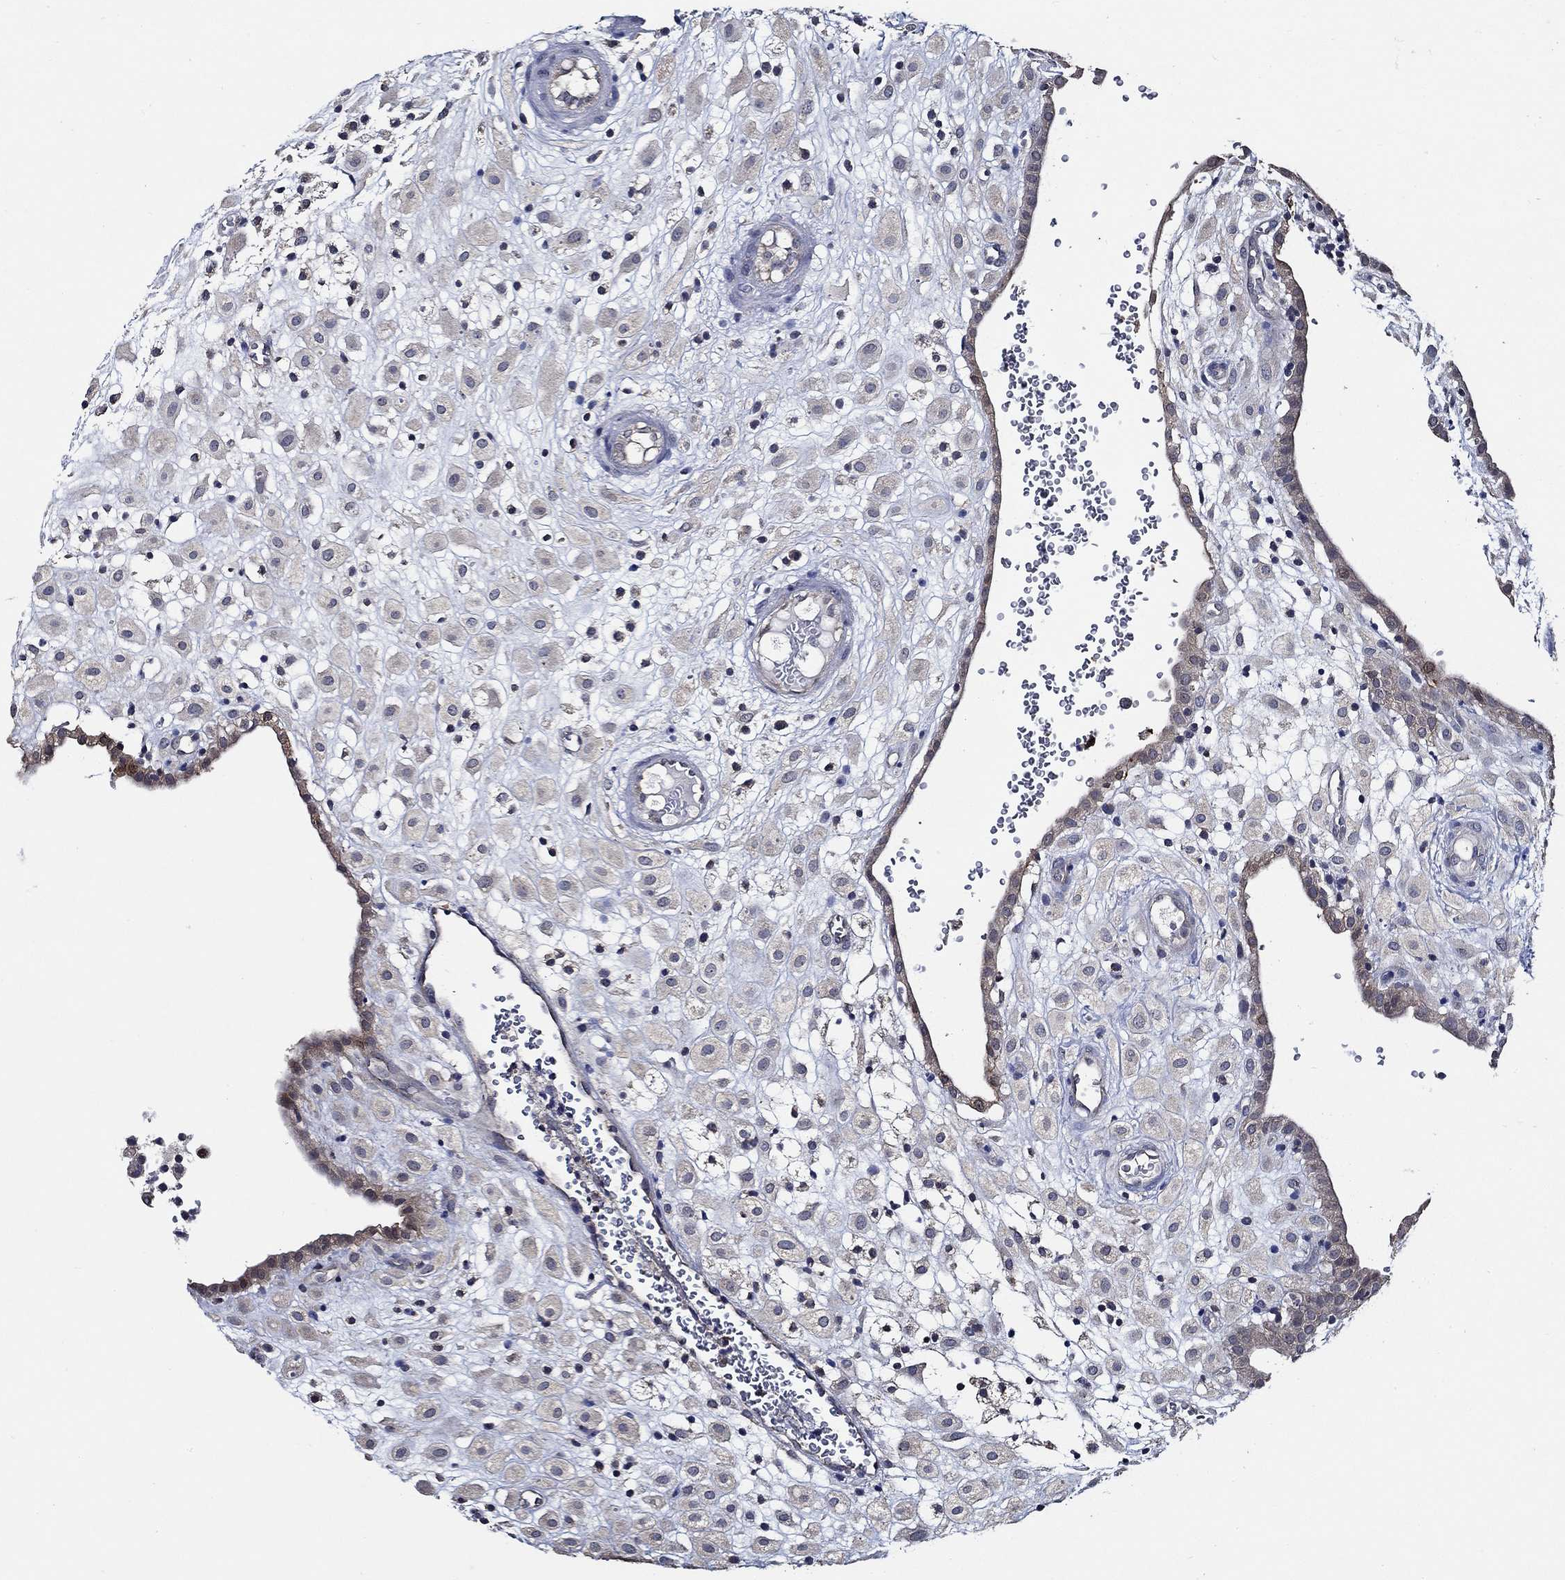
{"staining": {"intensity": "negative", "quantity": "none", "location": "none"}, "tissue": "placenta", "cell_type": "Decidual cells", "image_type": "normal", "snomed": [{"axis": "morphology", "description": "Normal tissue, NOS"}, {"axis": "topography", "description": "Placenta"}], "caption": "This is an immunohistochemistry photomicrograph of normal human placenta. There is no expression in decidual cells.", "gene": "WDR53", "patient": {"sex": "female", "age": 24}}